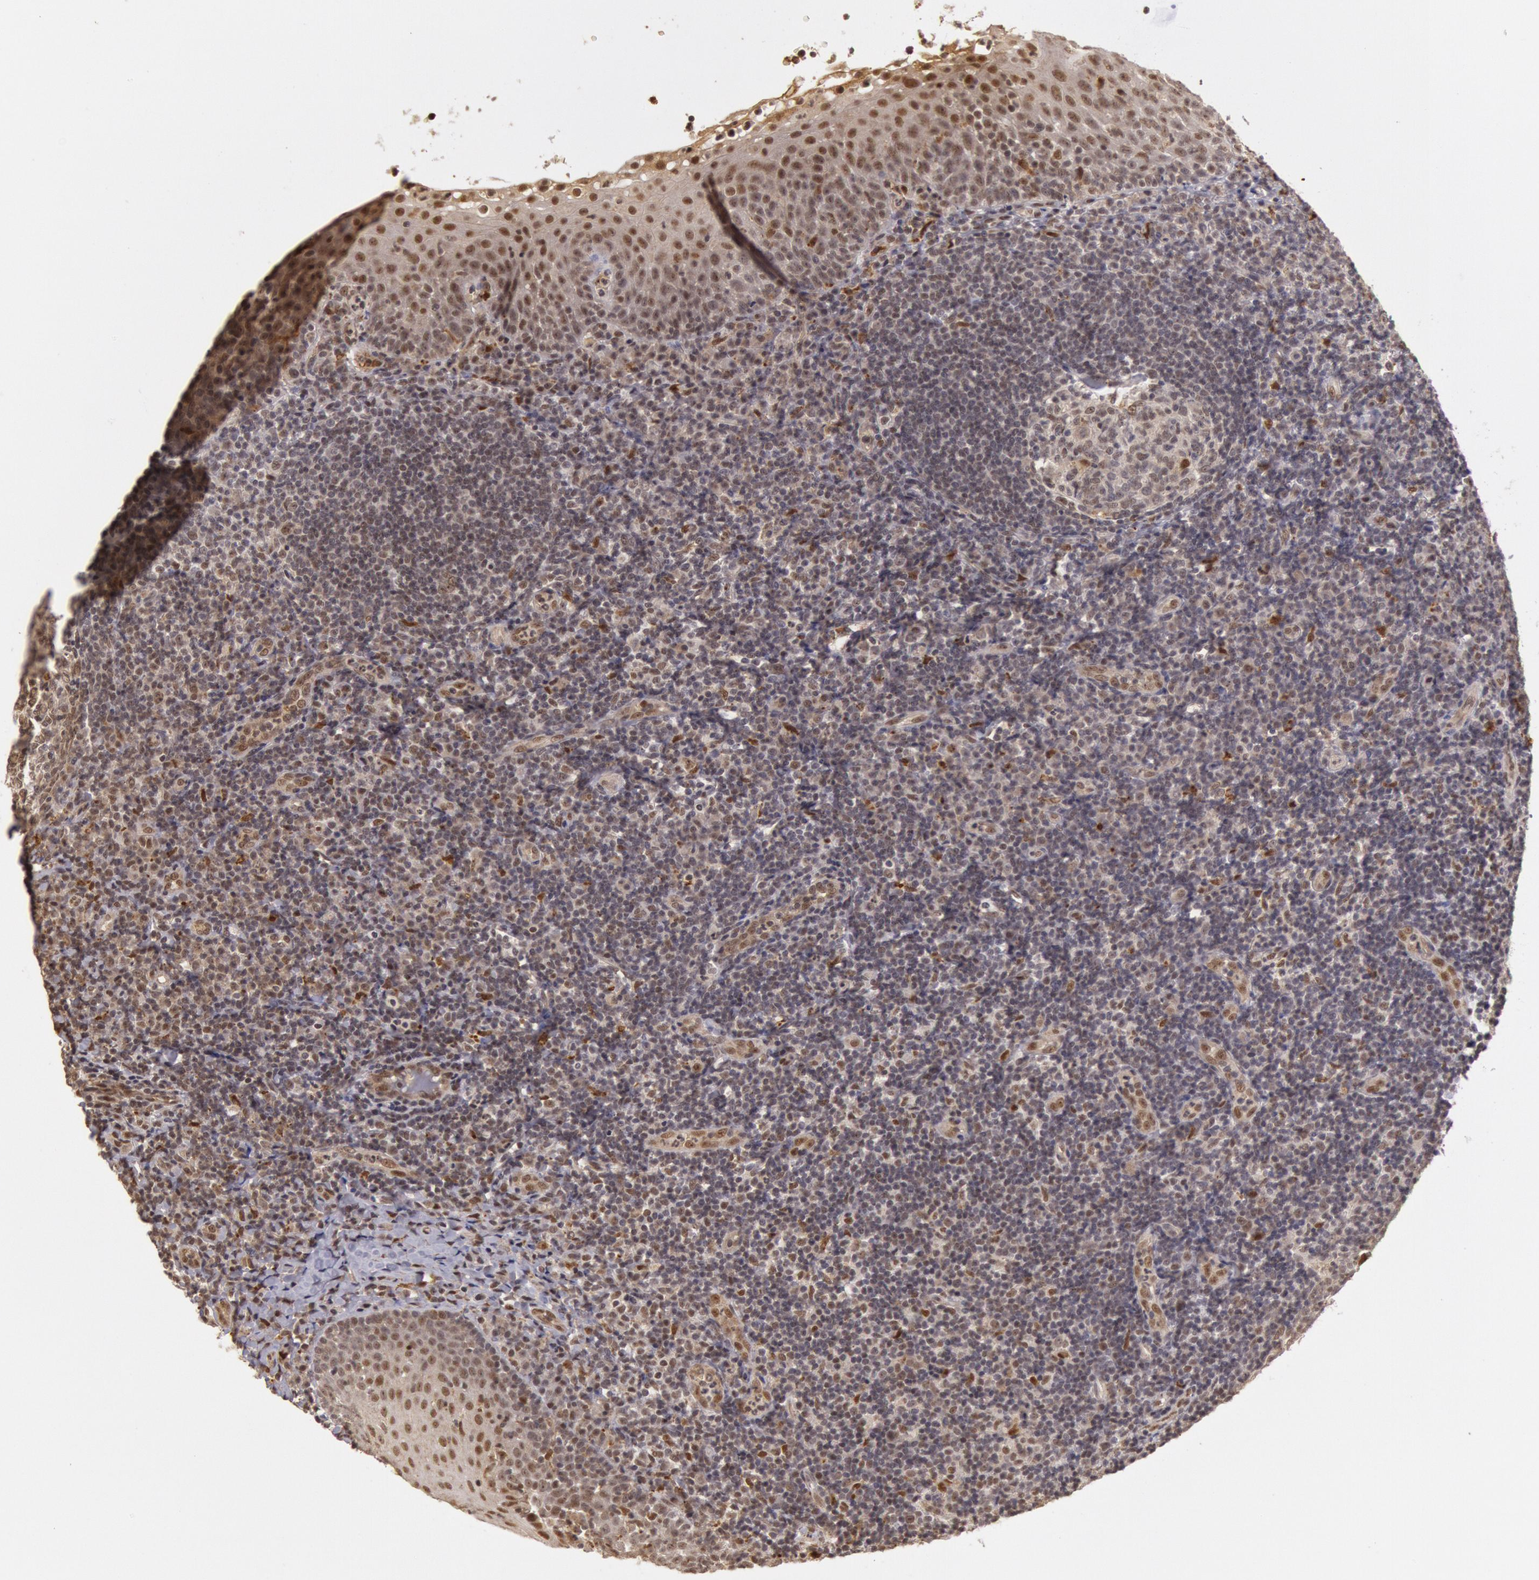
{"staining": {"intensity": "moderate", "quantity": "25%-75%", "location": "none"}, "tissue": "tonsil", "cell_type": "Germinal center cells", "image_type": "normal", "snomed": [{"axis": "morphology", "description": "Normal tissue, NOS"}, {"axis": "topography", "description": "Tonsil"}], "caption": "High-power microscopy captured an immunohistochemistry (IHC) micrograph of normal tonsil, revealing moderate None staining in approximately 25%-75% of germinal center cells.", "gene": "LIG4", "patient": {"sex": "female", "age": 40}}